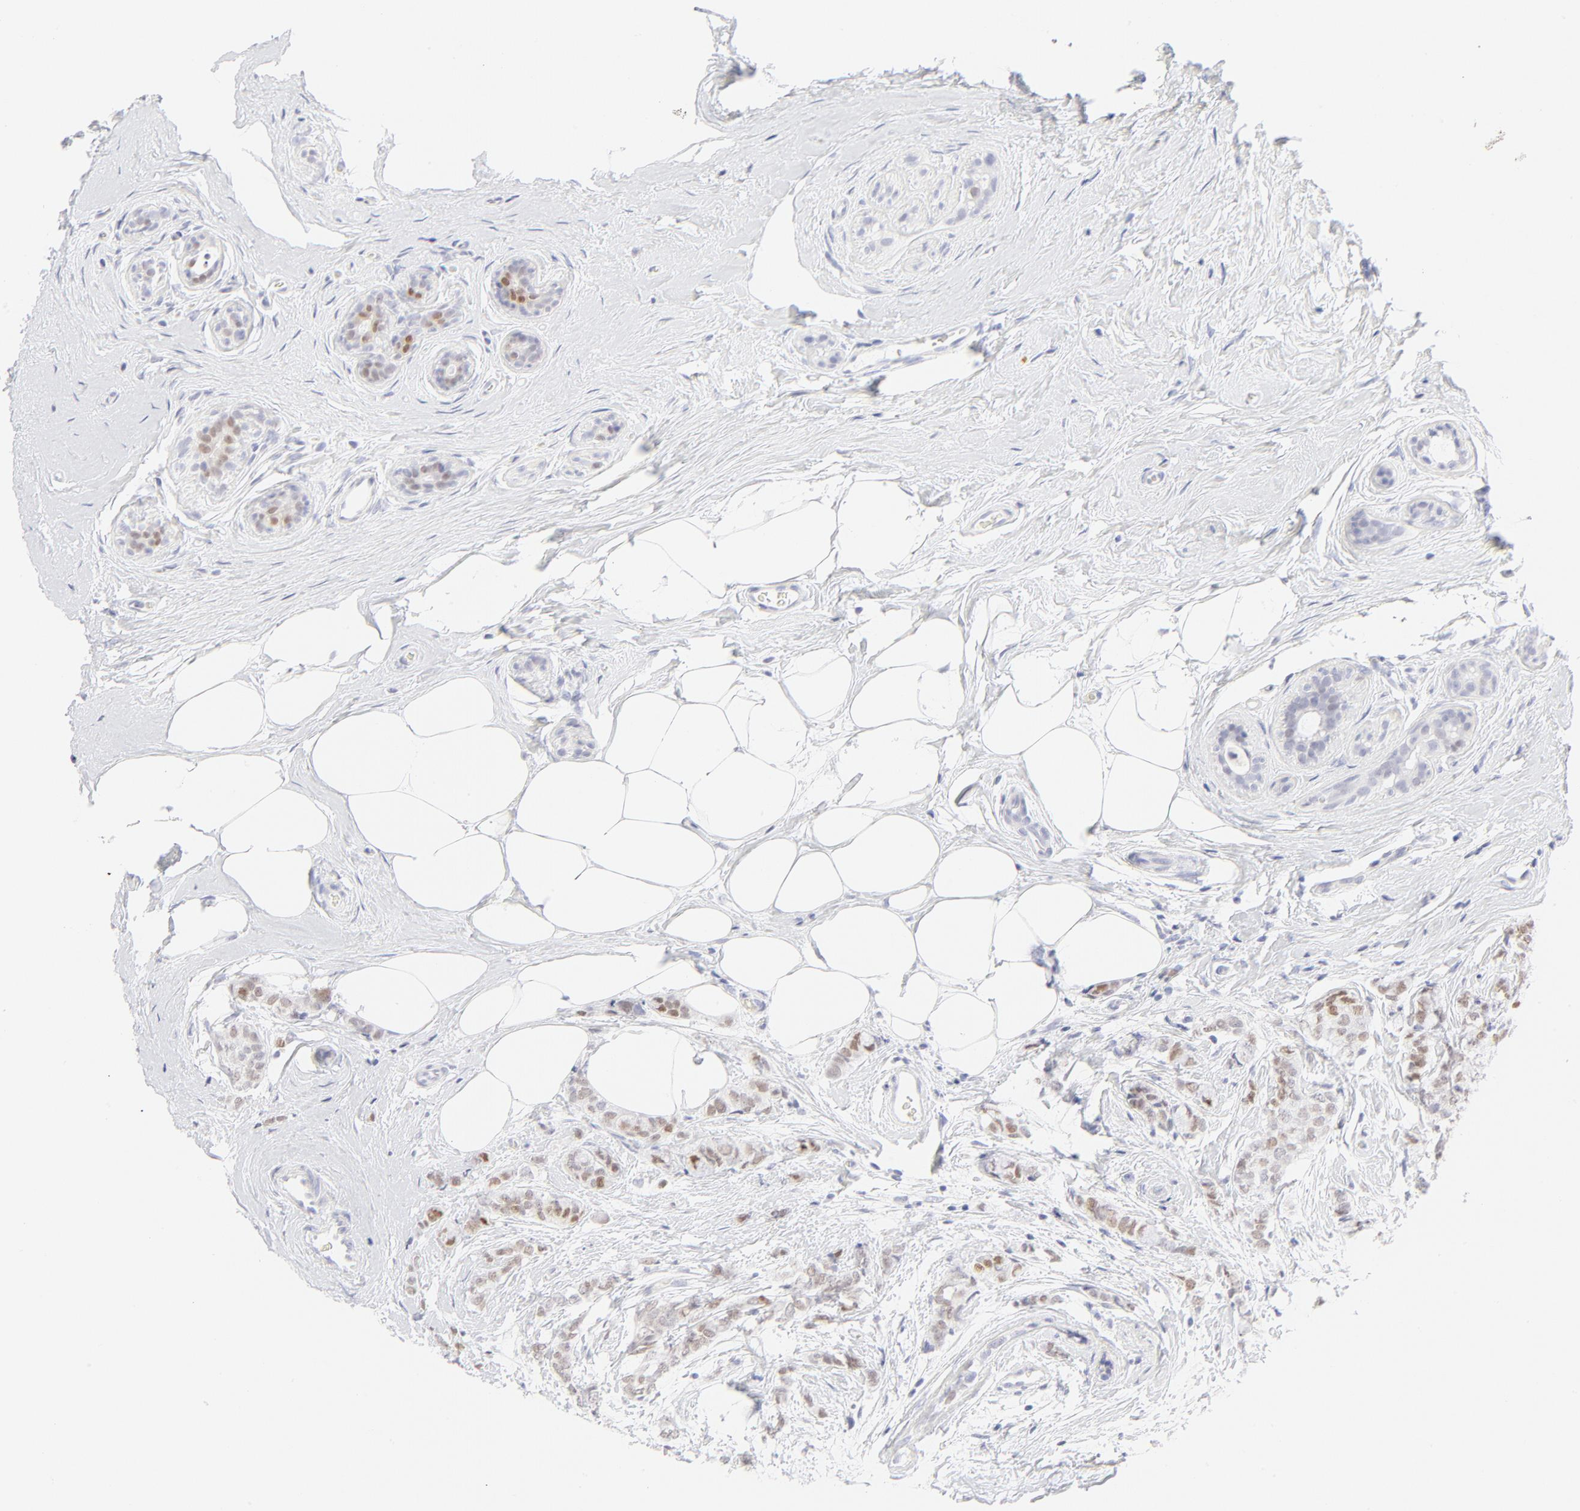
{"staining": {"intensity": "moderate", "quantity": "25%-75%", "location": "nuclear"}, "tissue": "breast cancer", "cell_type": "Tumor cells", "image_type": "cancer", "snomed": [{"axis": "morphology", "description": "Lobular carcinoma"}, {"axis": "topography", "description": "Breast"}], "caption": "Approximately 25%-75% of tumor cells in human breast cancer display moderate nuclear protein positivity as visualized by brown immunohistochemical staining.", "gene": "ELF3", "patient": {"sex": "female", "age": 60}}